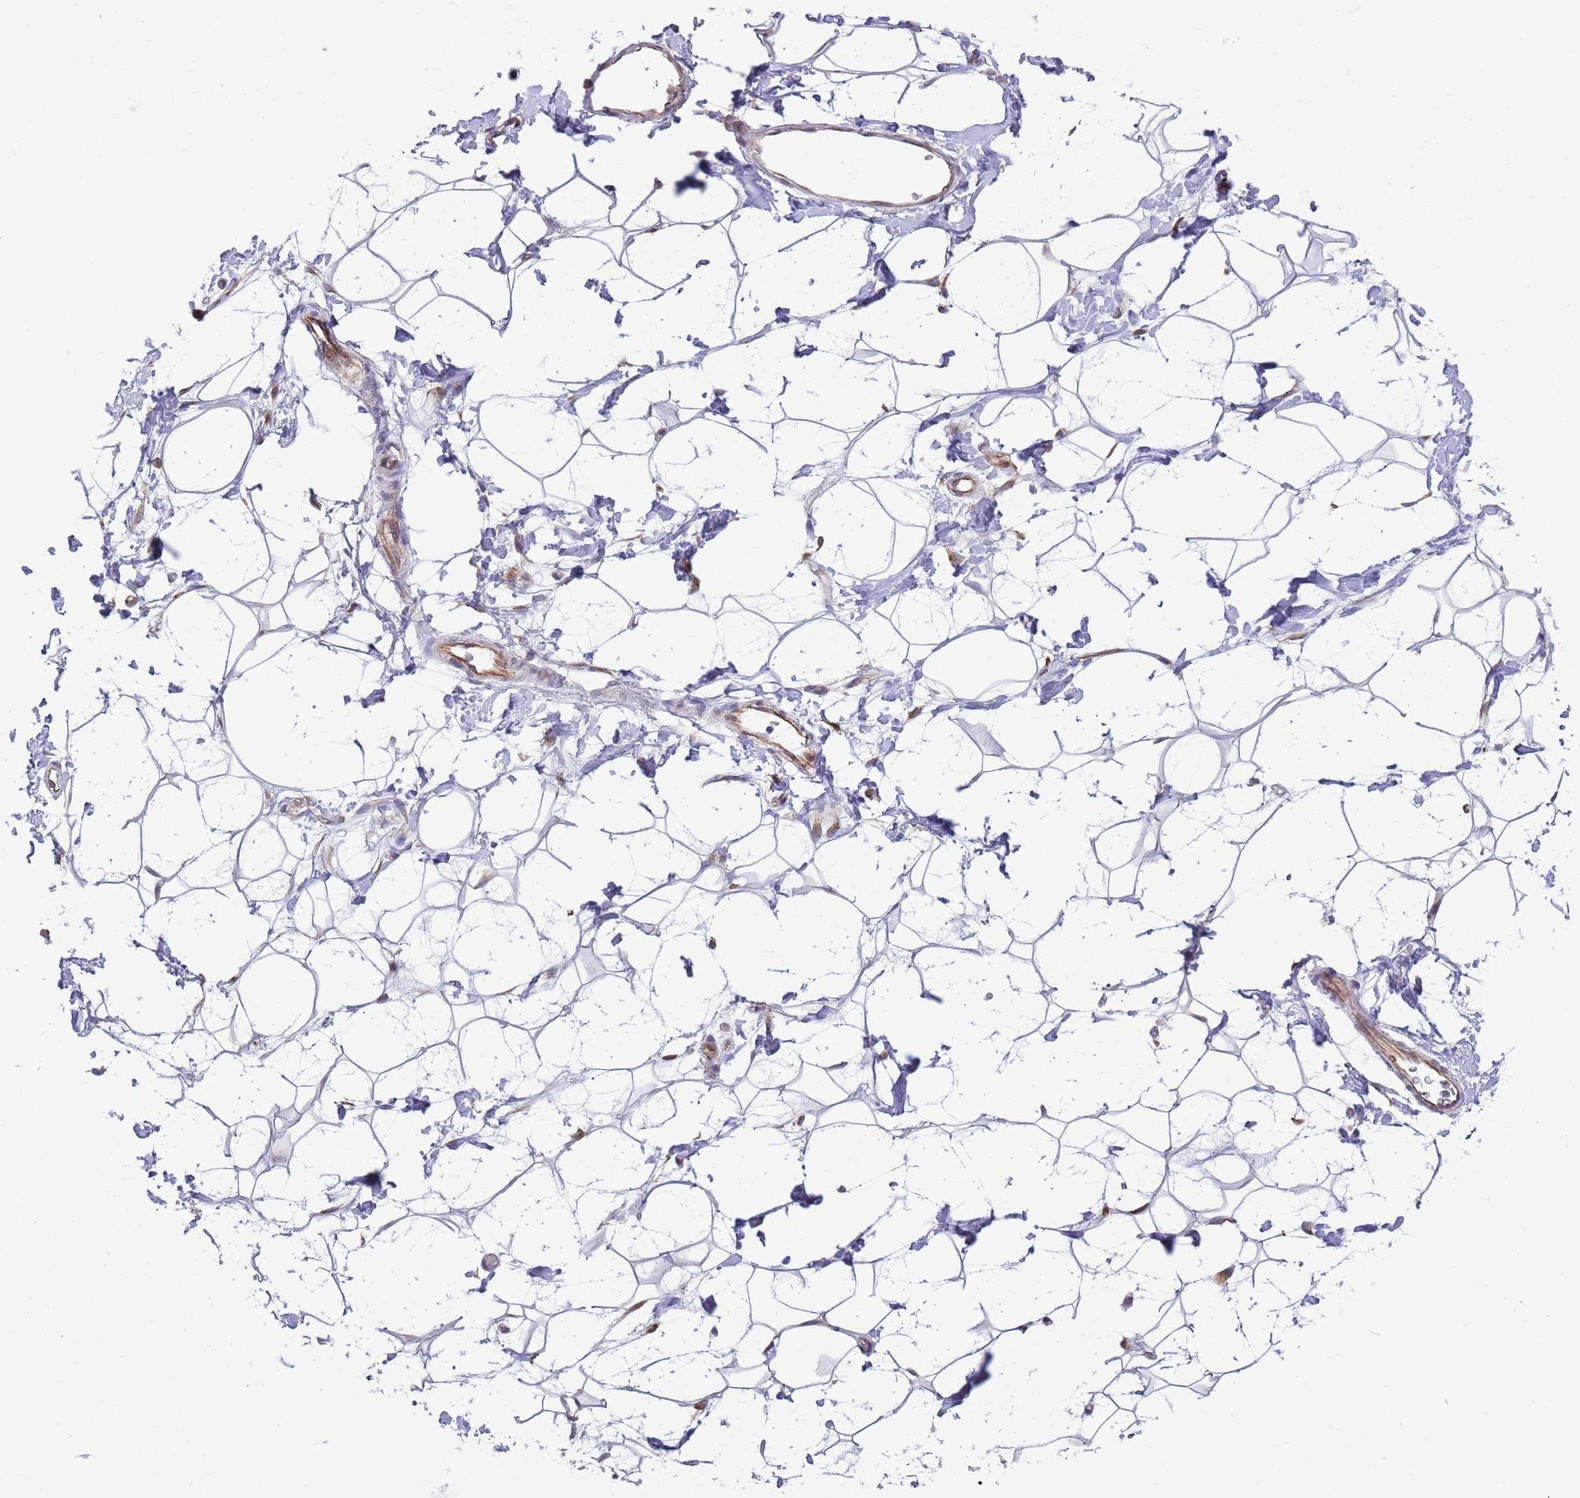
{"staining": {"intensity": "moderate", "quantity": "<25%", "location": "cytoplasmic/membranous"}, "tissue": "adipose tissue", "cell_type": "Adipocytes", "image_type": "normal", "snomed": [{"axis": "morphology", "description": "Normal tissue, NOS"}, {"axis": "topography", "description": "Breast"}], "caption": "A micrograph showing moderate cytoplasmic/membranous expression in approximately <25% of adipocytes in unremarkable adipose tissue, as visualized by brown immunohistochemical staining.", "gene": "CCNJL", "patient": {"sex": "female", "age": 26}}